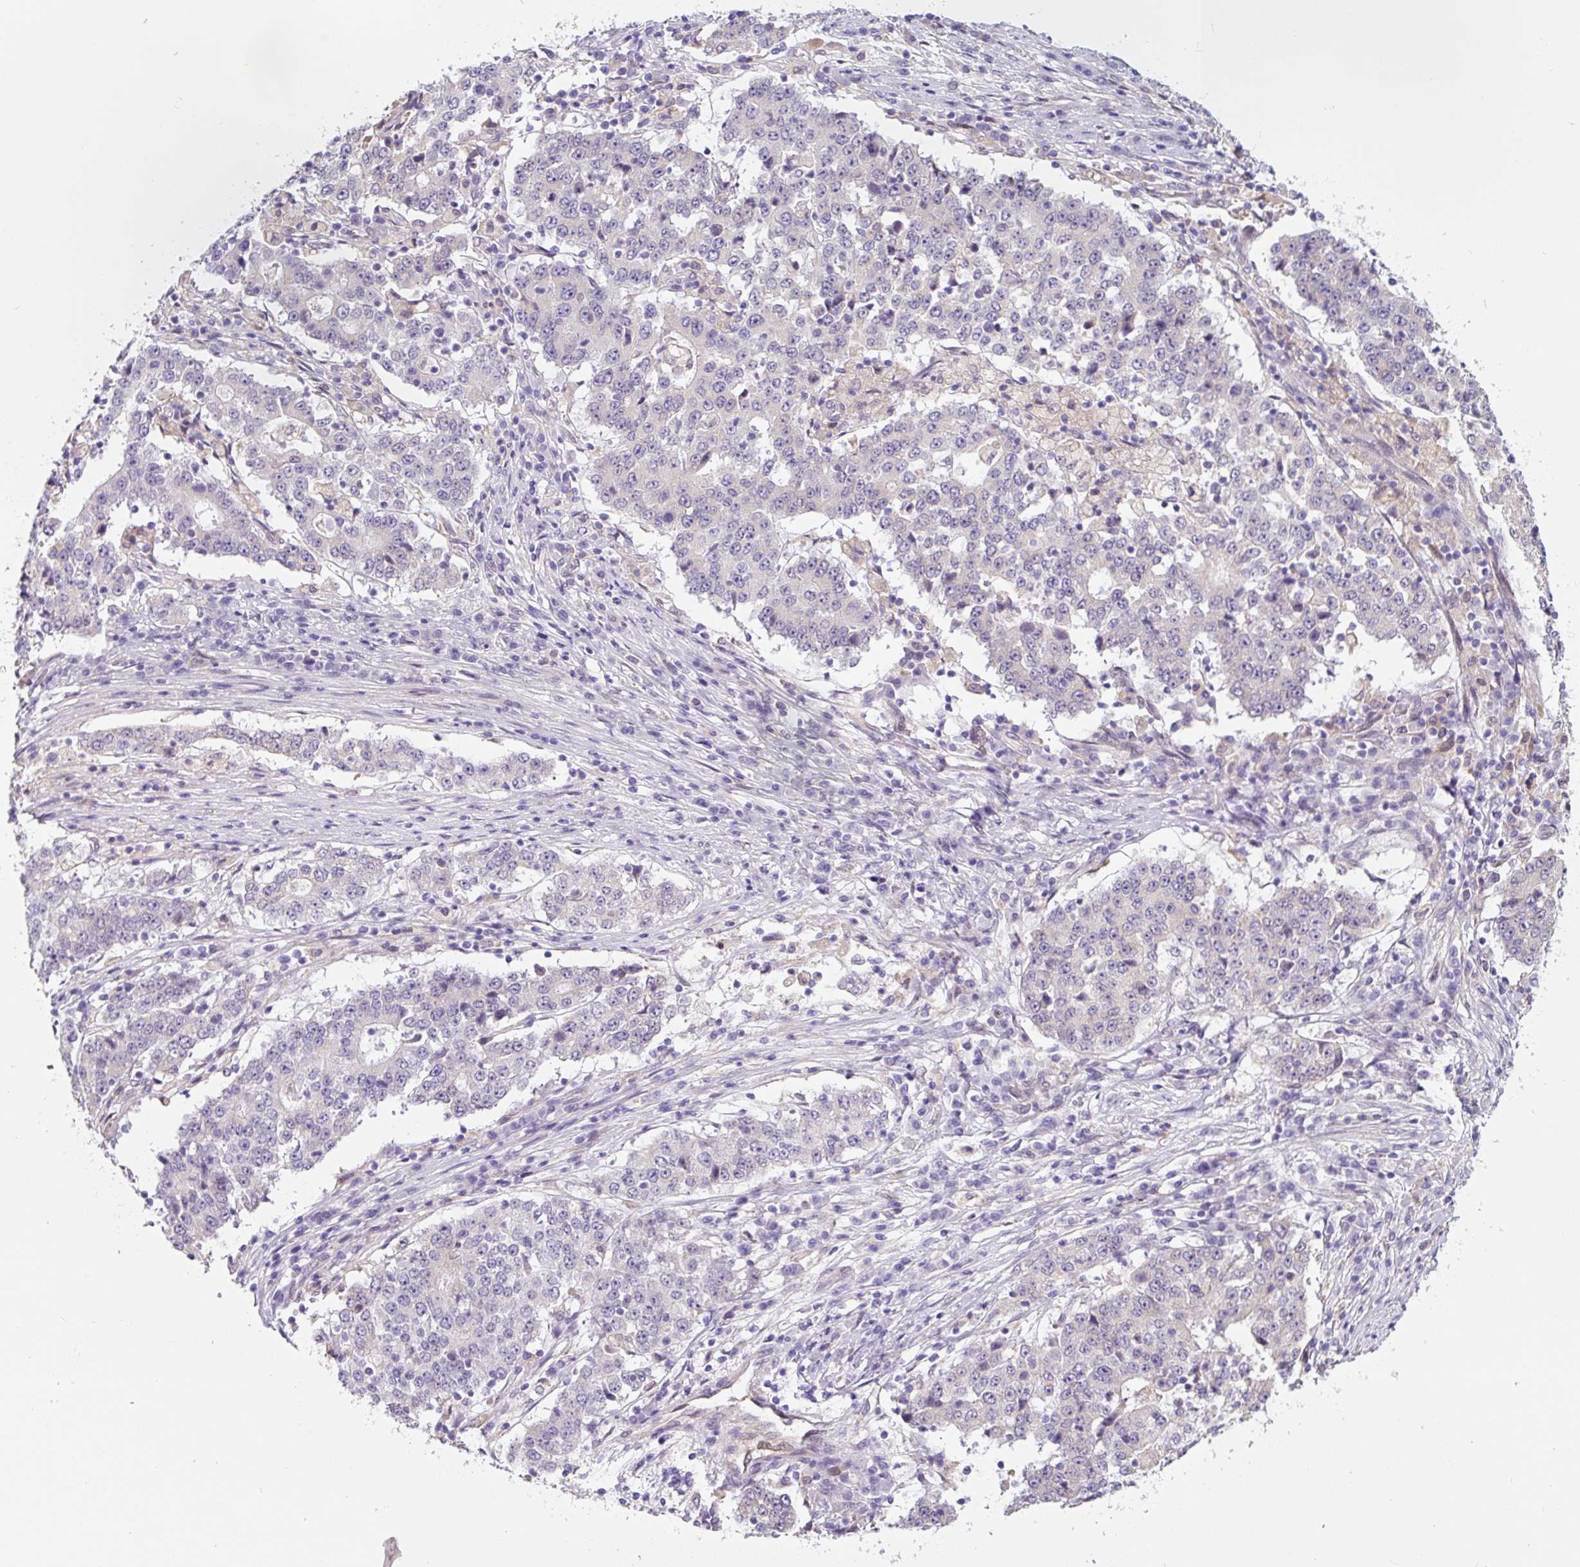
{"staining": {"intensity": "negative", "quantity": "none", "location": "none"}, "tissue": "stomach cancer", "cell_type": "Tumor cells", "image_type": "cancer", "snomed": [{"axis": "morphology", "description": "Adenocarcinoma, NOS"}, {"axis": "topography", "description": "Stomach"}], "caption": "DAB (3,3'-diaminobenzidine) immunohistochemical staining of stomach cancer exhibits no significant positivity in tumor cells. (Immunohistochemistry (ihc), brightfield microscopy, high magnification).", "gene": "ASRGL1", "patient": {"sex": "male", "age": 59}}